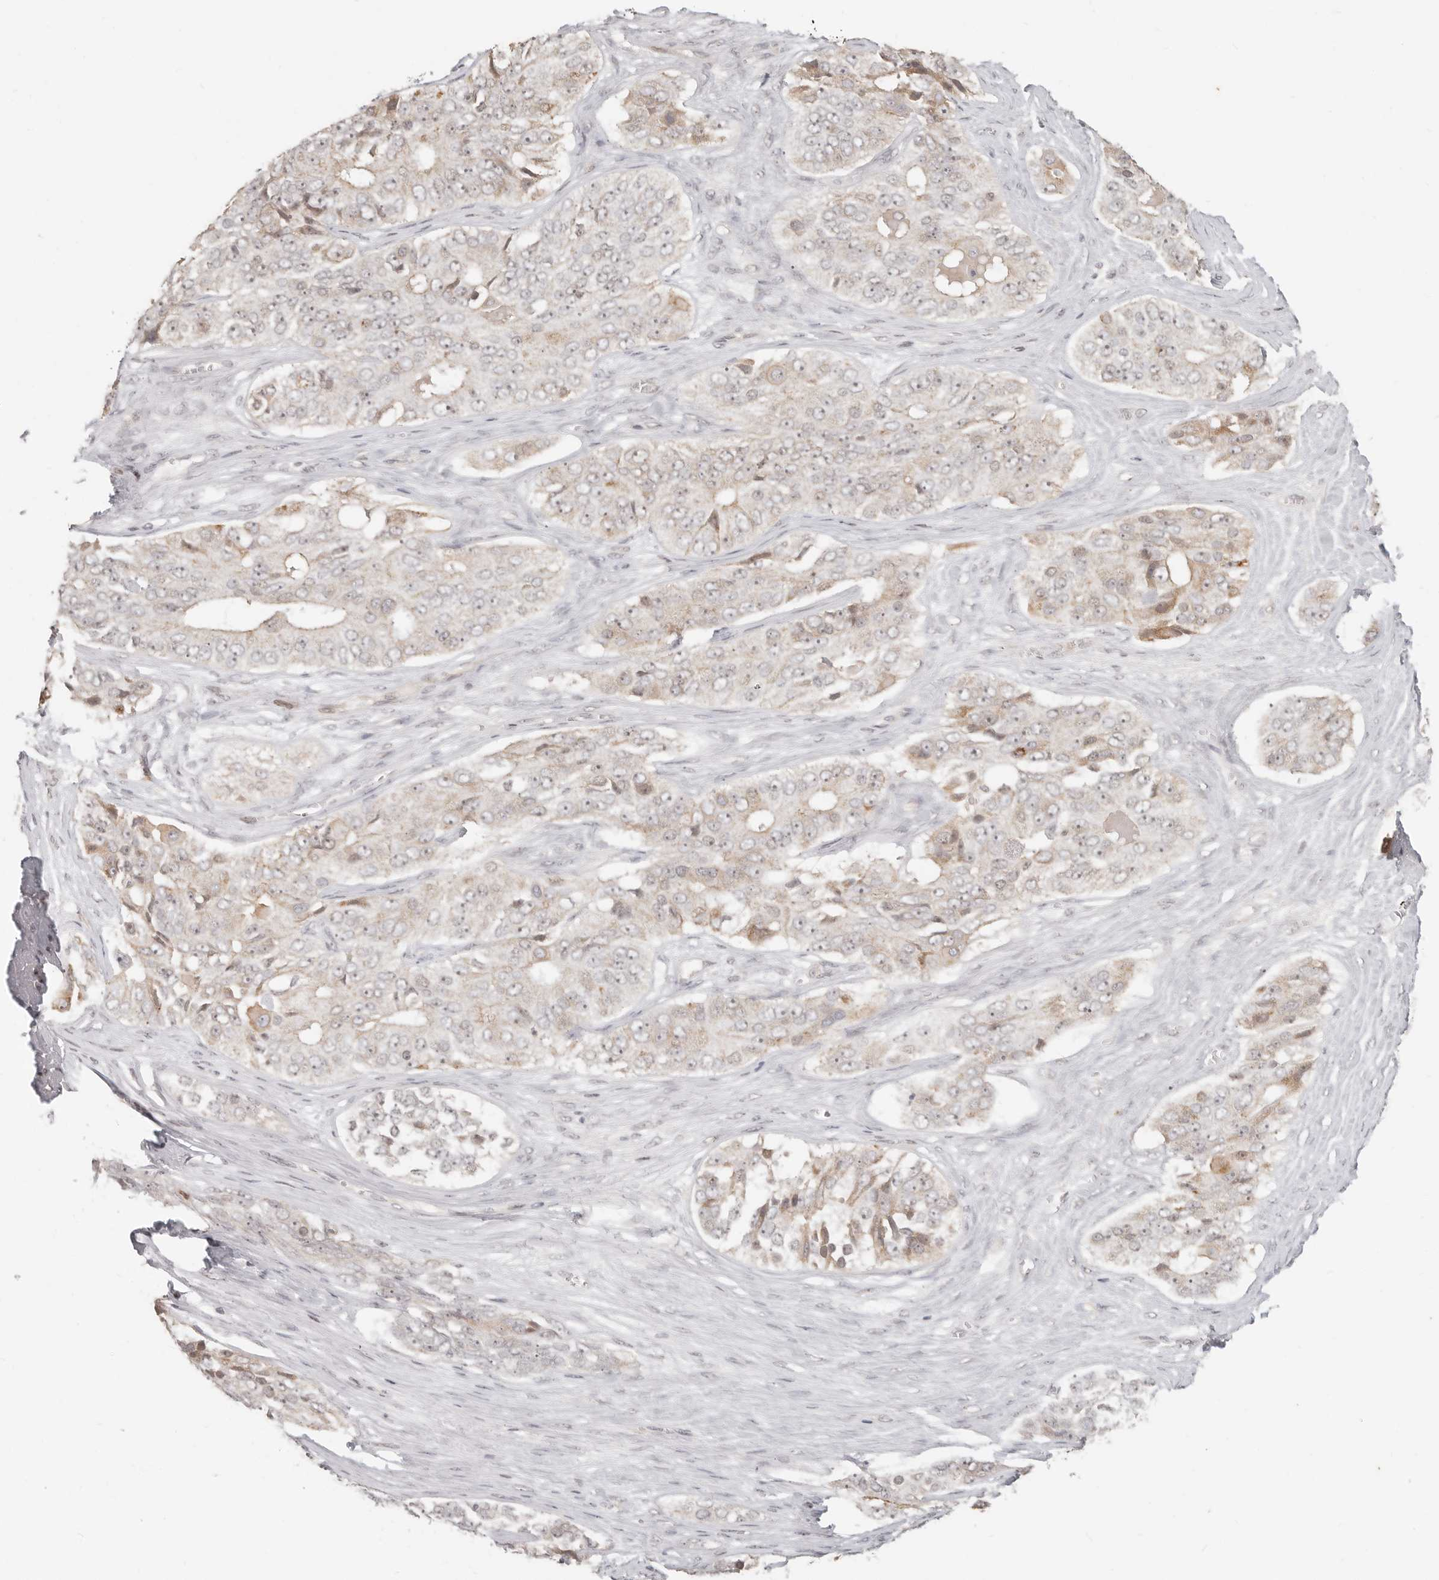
{"staining": {"intensity": "negative", "quantity": "none", "location": "none"}, "tissue": "ovarian cancer", "cell_type": "Tumor cells", "image_type": "cancer", "snomed": [{"axis": "morphology", "description": "Carcinoma, endometroid"}, {"axis": "topography", "description": "Ovary"}], "caption": "Ovarian cancer was stained to show a protein in brown. There is no significant positivity in tumor cells. (Brightfield microscopy of DAB (3,3'-diaminobenzidine) IHC at high magnification).", "gene": "RFC2", "patient": {"sex": "female", "age": 51}}